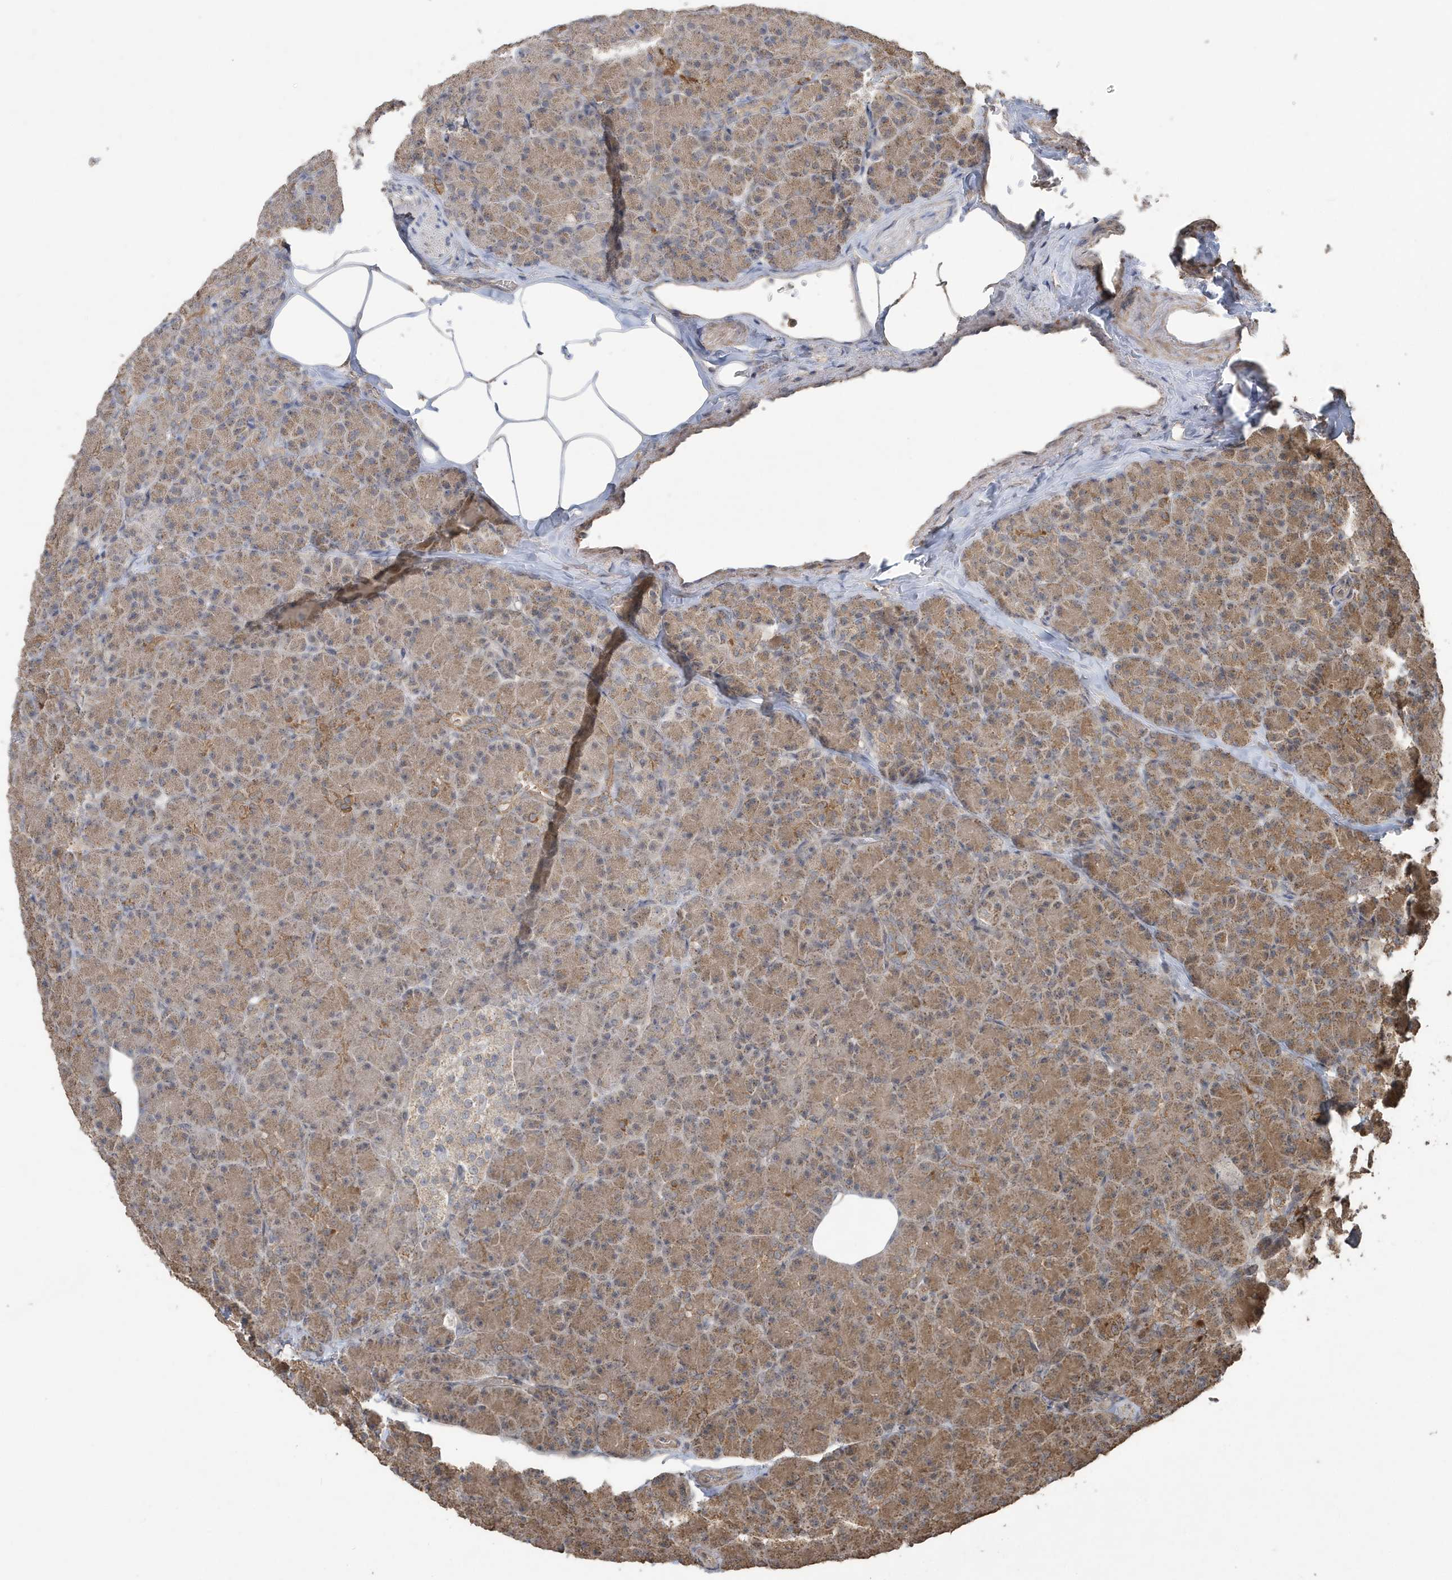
{"staining": {"intensity": "moderate", "quantity": ">75%", "location": "cytoplasmic/membranous"}, "tissue": "pancreas", "cell_type": "Exocrine glandular cells", "image_type": "normal", "snomed": [{"axis": "morphology", "description": "Normal tissue, NOS"}, {"axis": "topography", "description": "Pancreas"}], "caption": "High-magnification brightfield microscopy of unremarkable pancreas stained with DAB (brown) and counterstained with hematoxylin (blue). exocrine glandular cells exhibit moderate cytoplasmic/membranous staining is appreciated in approximately>75% of cells.", "gene": "PAXBP1", "patient": {"sex": "female", "age": 43}}